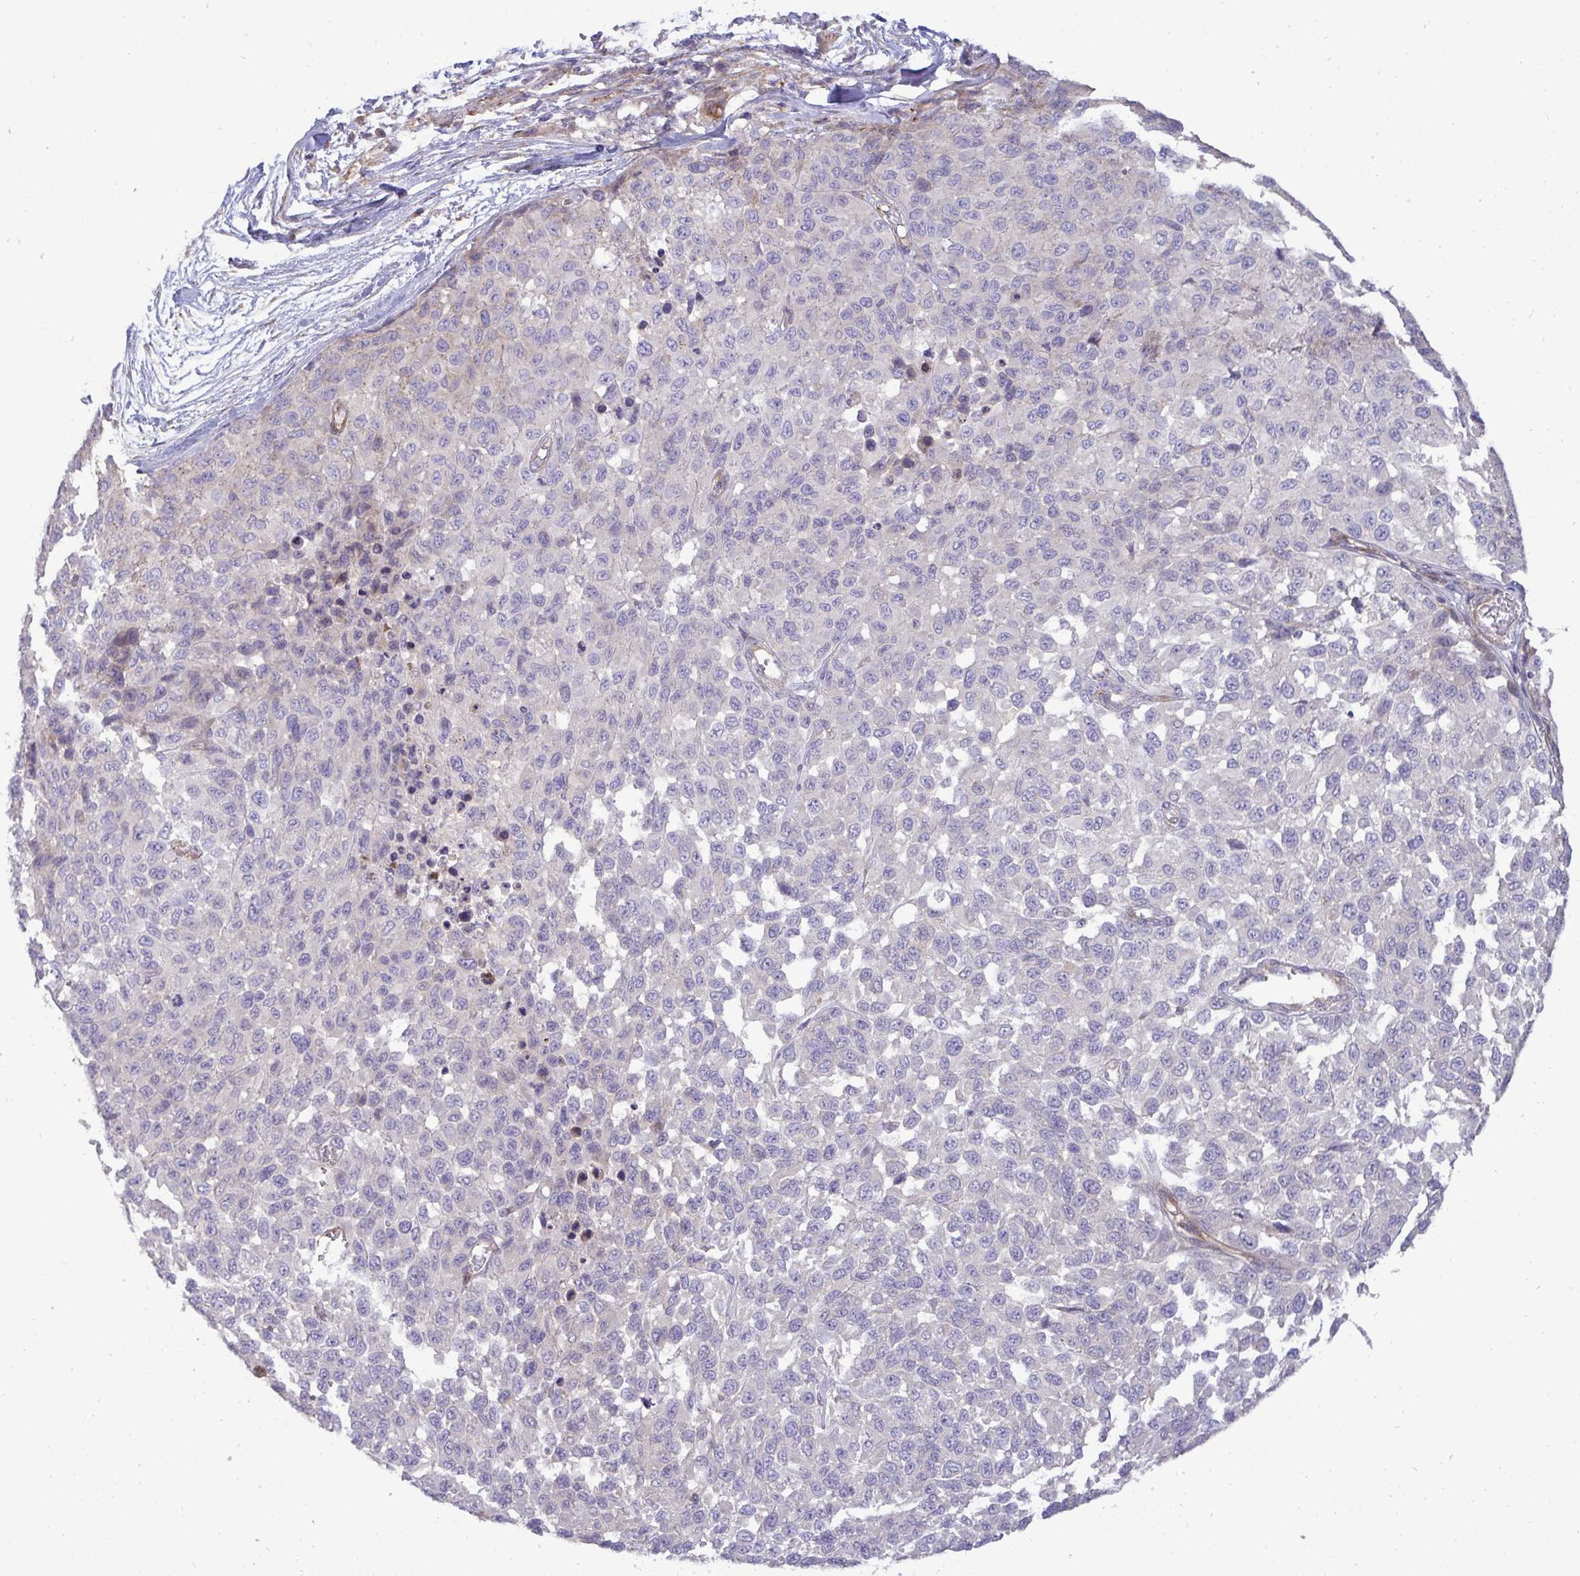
{"staining": {"intensity": "negative", "quantity": "none", "location": "none"}, "tissue": "melanoma", "cell_type": "Tumor cells", "image_type": "cancer", "snomed": [{"axis": "morphology", "description": "Malignant melanoma, NOS"}, {"axis": "topography", "description": "Skin"}], "caption": "High magnification brightfield microscopy of malignant melanoma stained with DAB (brown) and counterstained with hematoxylin (blue): tumor cells show no significant expression.", "gene": "SH2D1B", "patient": {"sex": "male", "age": 62}}